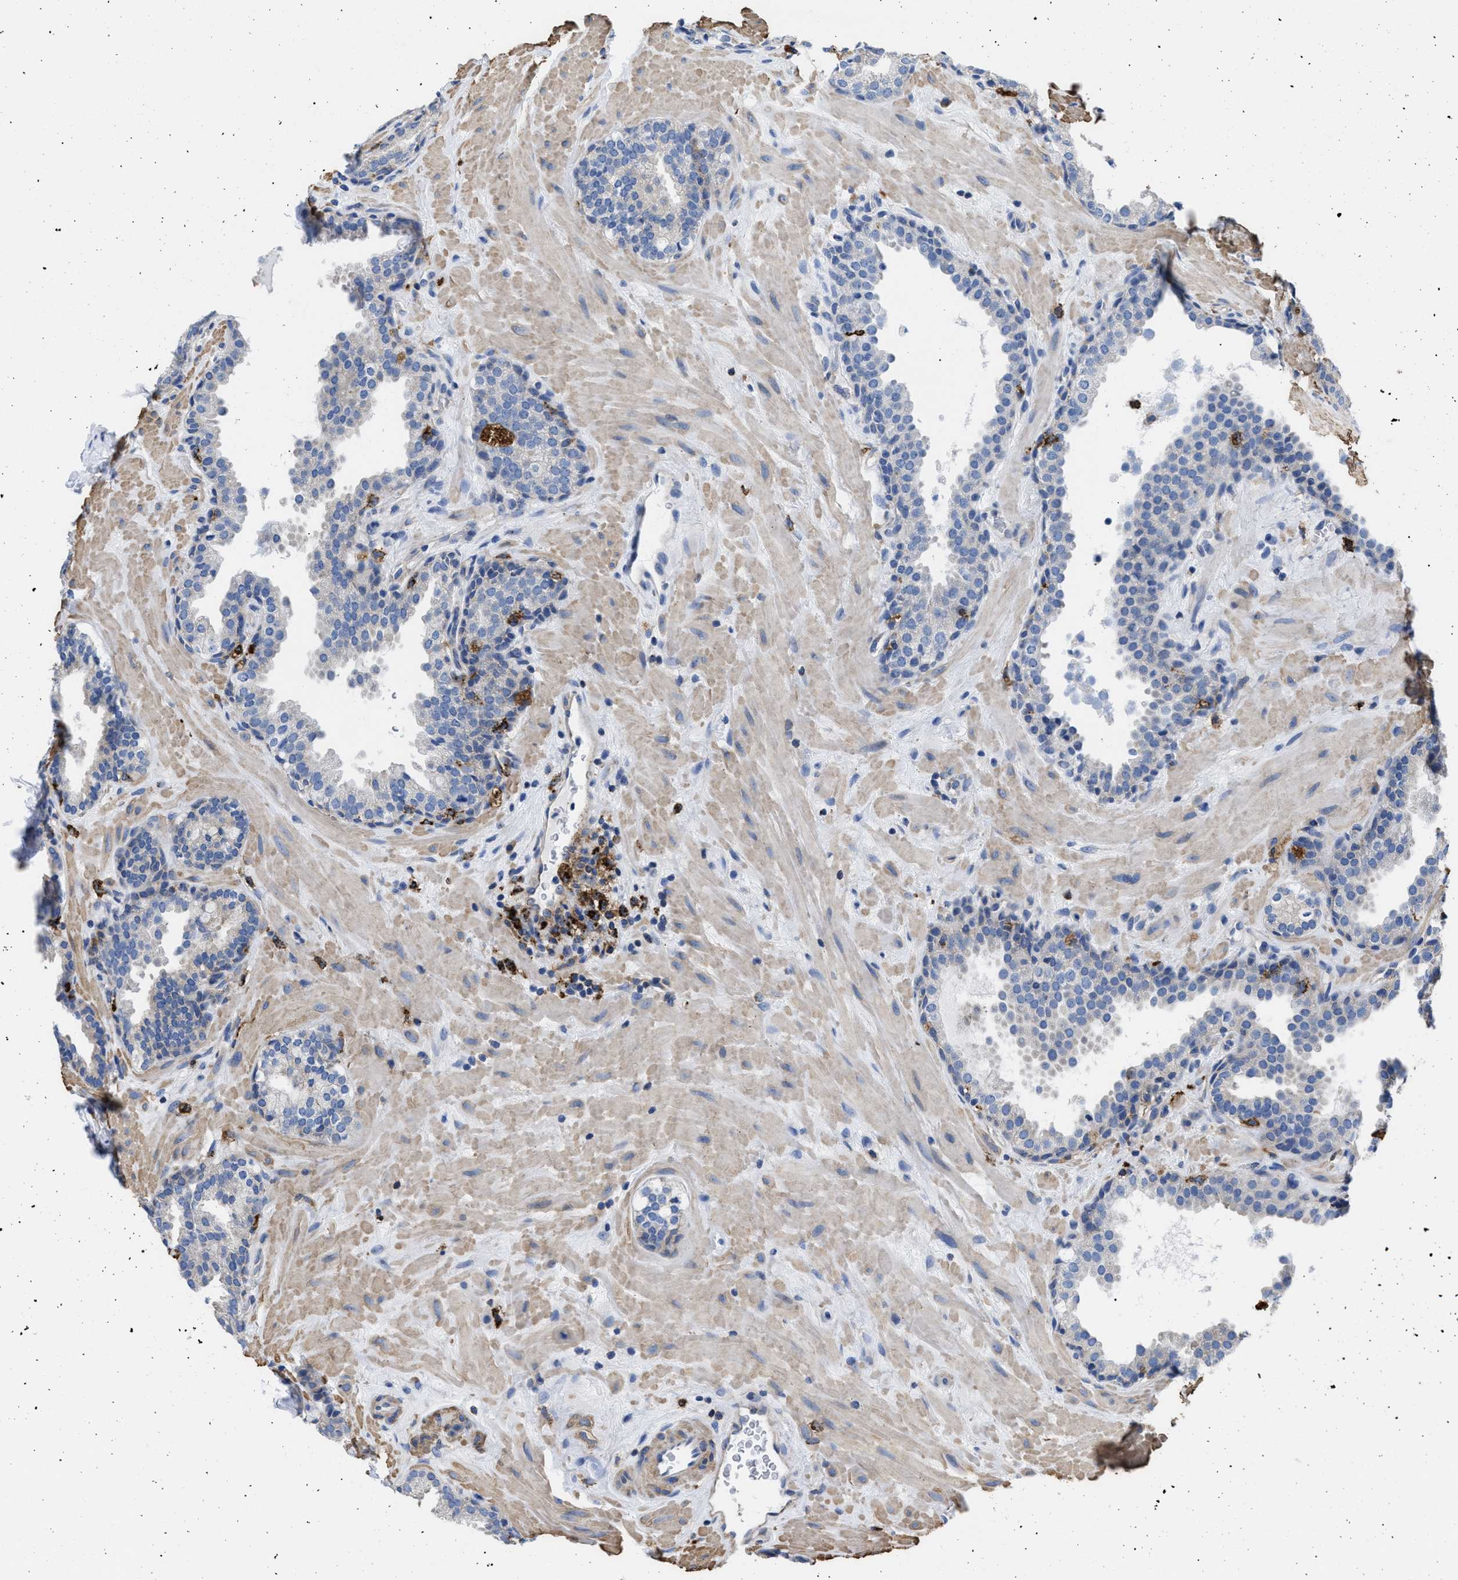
{"staining": {"intensity": "negative", "quantity": "none", "location": "none"}, "tissue": "prostate", "cell_type": "Glandular cells", "image_type": "normal", "snomed": [{"axis": "morphology", "description": "Normal tissue, NOS"}, {"axis": "topography", "description": "Prostate"}], "caption": "The image shows no staining of glandular cells in unremarkable prostate. (DAB immunohistochemistry (IHC) visualized using brightfield microscopy, high magnification).", "gene": "HLA", "patient": {"sex": "male", "age": 51}}